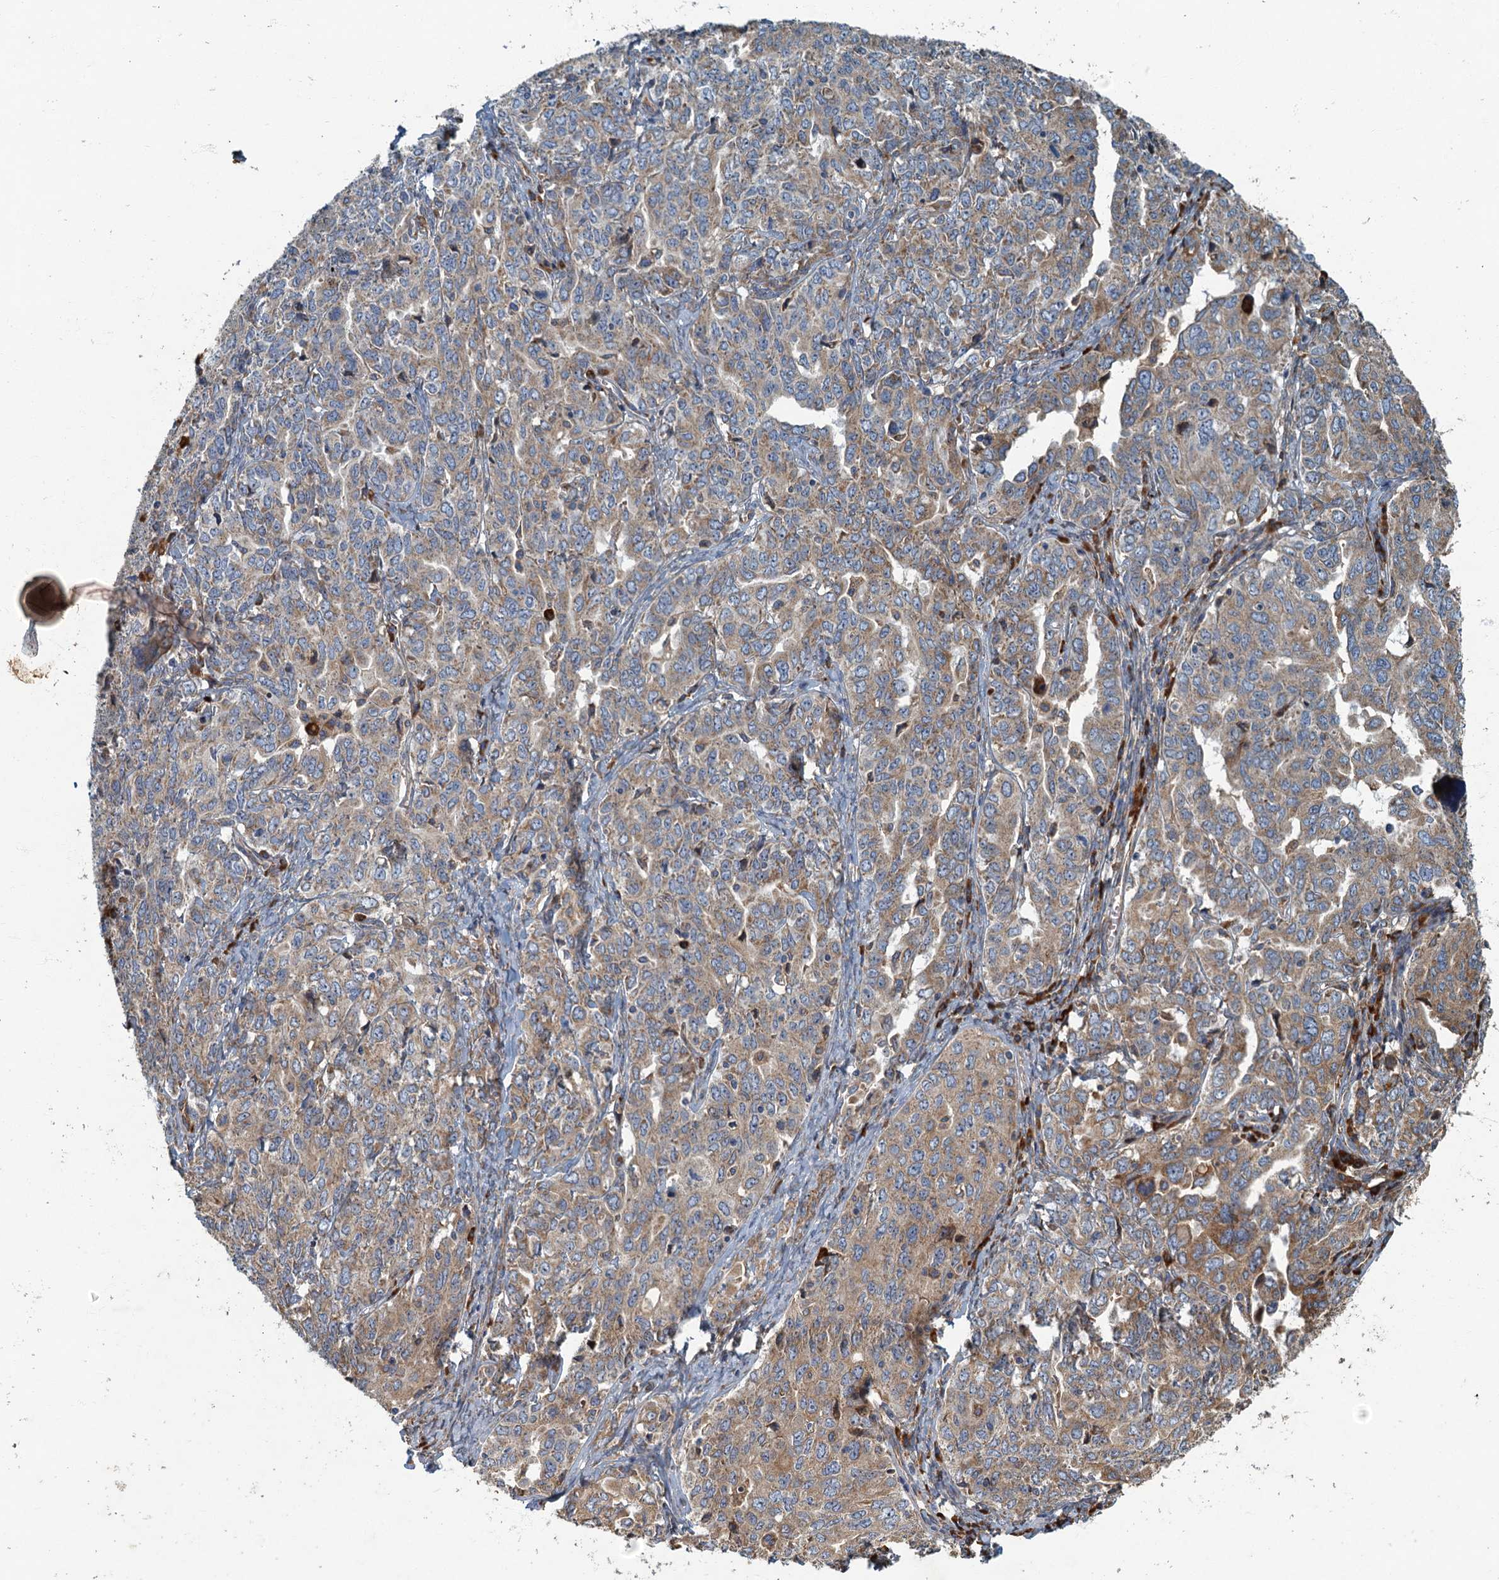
{"staining": {"intensity": "moderate", "quantity": ">75%", "location": "cytoplasmic/membranous"}, "tissue": "ovarian cancer", "cell_type": "Tumor cells", "image_type": "cancer", "snomed": [{"axis": "morphology", "description": "Carcinoma, endometroid"}, {"axis": "topography", "description": "Ovary"}], "caption": "Immunohistochemistry (IHC) (DAB) staining of human ovarian cancer (endometroid carcinoma) reveals moderate cytoplasmic/membranous protein positivity in approximately >75% of tumor cells.", "gene": "SPDYC", "patient": {"sex": "female", "age": 62}}